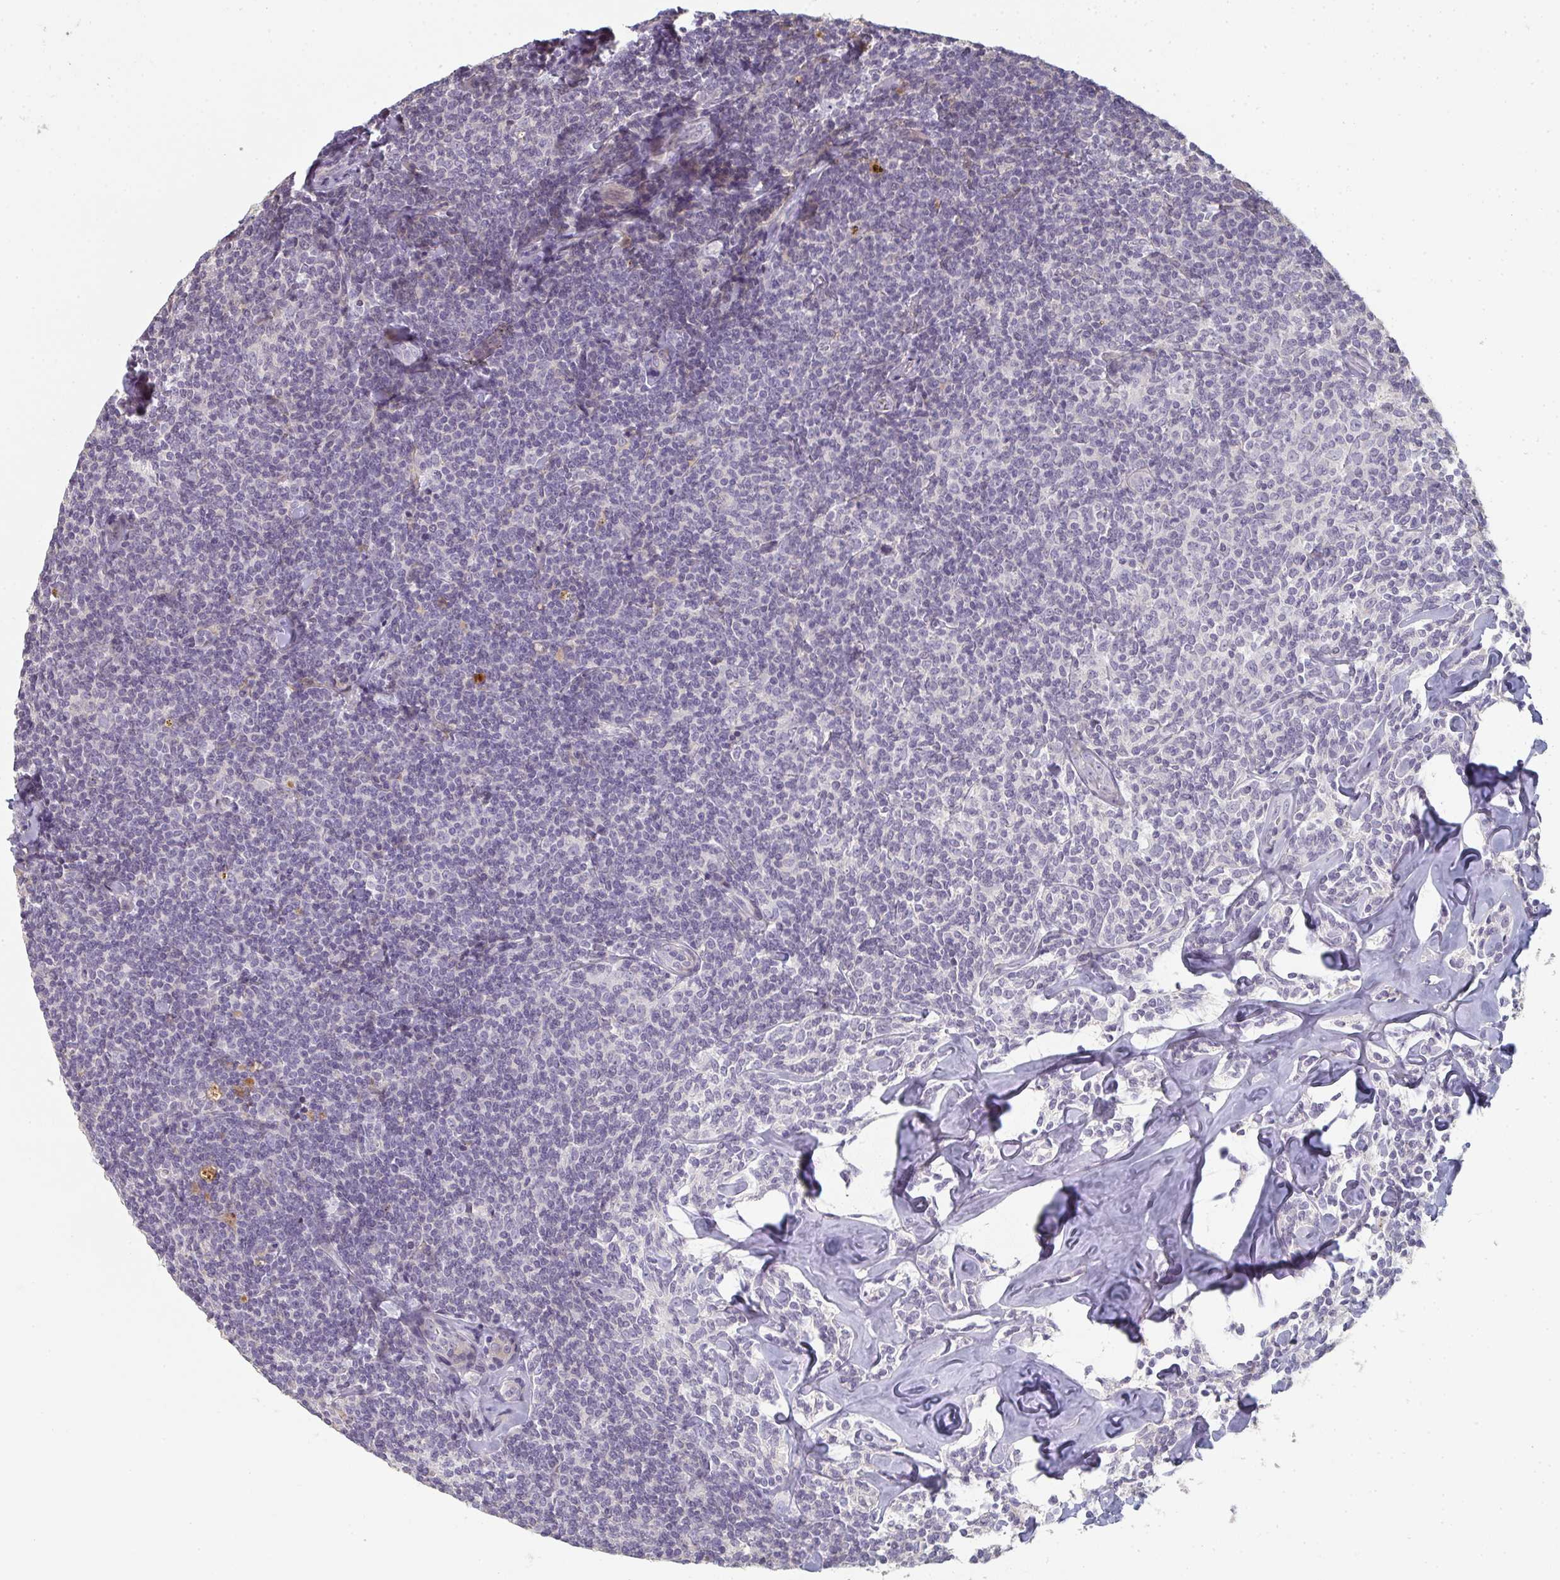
{"staining": {"intensity": "negative", "quantity": "none", "location": "none"}, "tissue": "lymphoma", "cell_type": "Tumor cells", "image_type": "cancer", "snomed": [{"axis": "morphology", "description": "Malignant lymphoma, non-Hodgkin's type, Low grade"}, {"axis": "topography", "description": "Lymph node"}], "caption": "Tumor cells show no significant protein positivity in lymphoma.", "gene": "A1CF", "patient": {"sex": "female", "age": 56}}